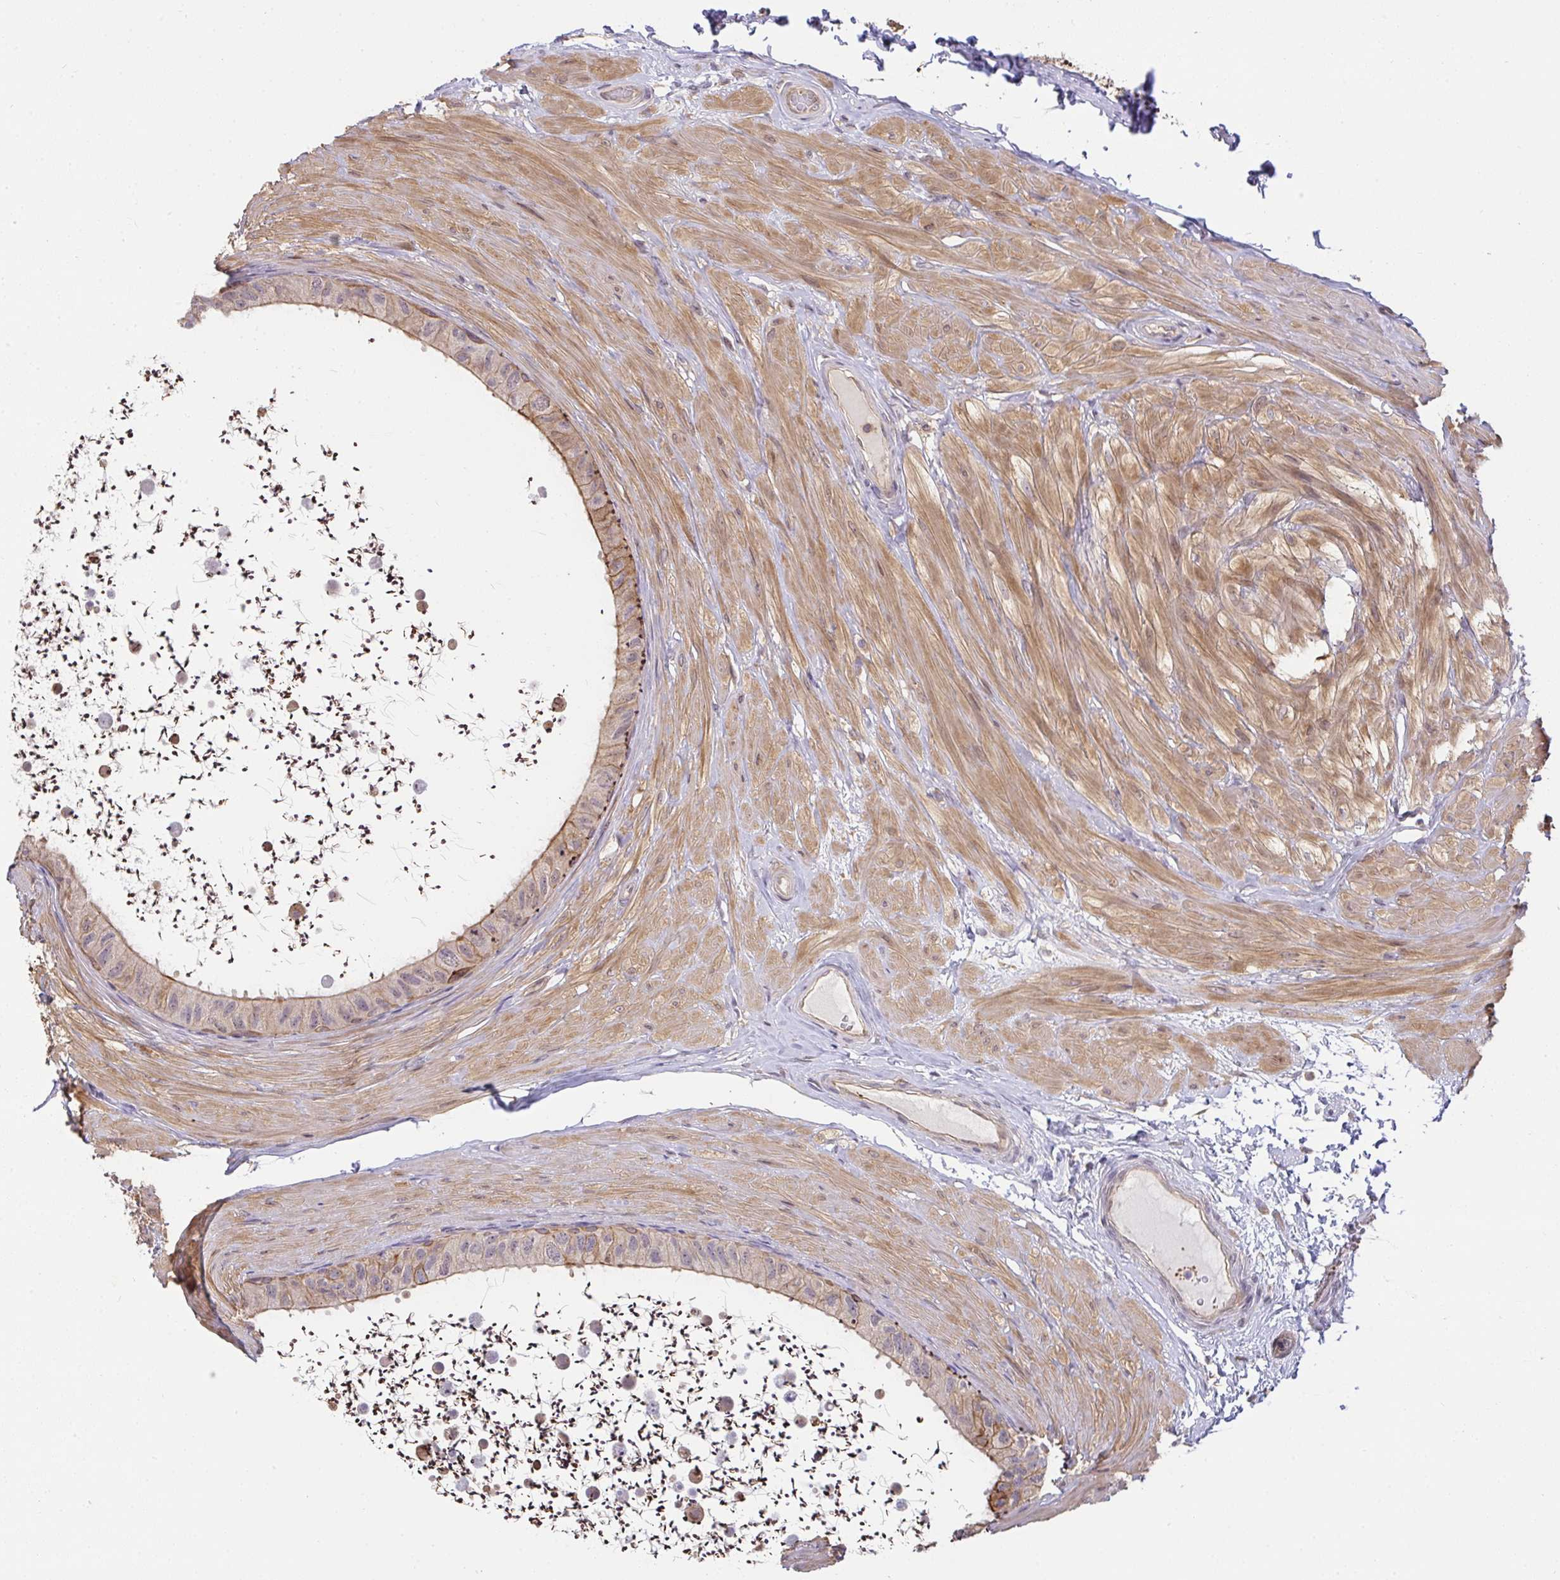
{"staining": {"intensity": "moderate", "quantity": "25%-75%", "location": "cytoplasmic/membranous"}, "tissue": "epididymis", "cell_type": "Glandular cells", "image_type": "normal", "snomed": [{"axis": "morphology", "description": "Normal tissue, NOS"}, {"axis": "topography", "description": "Epididymis"}, {"axis": "topography", "description": "Peripheral nerve tissue"}], "caption": "Glandular cells exhibit medium levels of moderate cytoplasmic/membranous staining in about 25%-75% of cells in unremarkable human epididymis. Ihc stains the protein in brown and the nuclei are stained blue.", "gene": "EEF1AKMT1", "patient": {"sex": "male", "age": 32}}